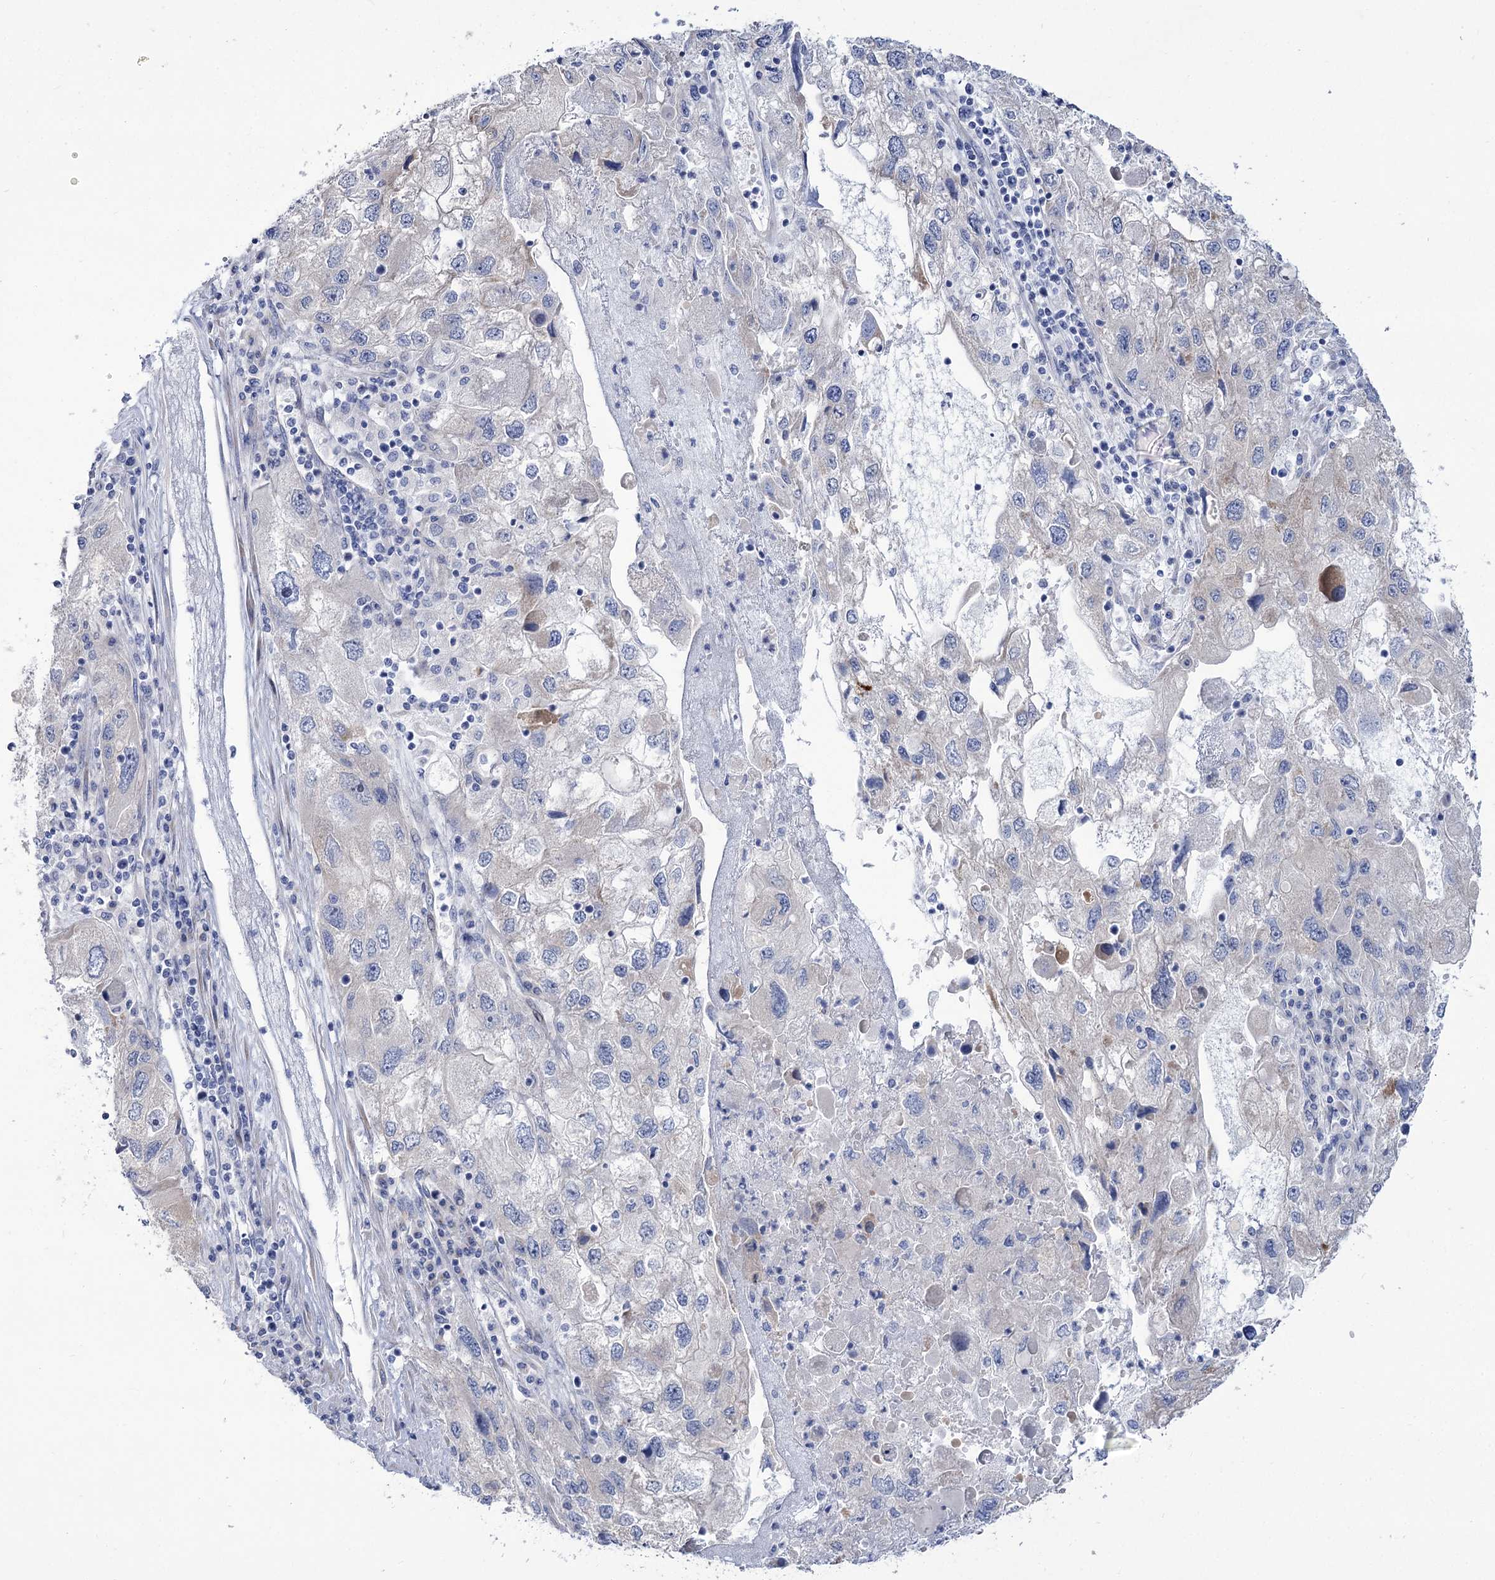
{"staining": {"intensity": "negative", "quantity": "none", "location": "none"}, "tissue": "endometrial cancer", "cell_type": "Tumor cells", "image_type": "cancer", "snomed": [{"axis": "morphology", "description": "Adenocarcinoma, NOS"}, {"axis": "topography", "description": "Endometrium"}], "caption": "Immunohistochemistry (IHC) image of neoplastic tissue: human adenocarcinoma (endometrial) stained with DAB exhibits no significant protein positivity in tumor cells. (DAB (3,3'-diaminobenzidine) immunohistochemistry (IHC) visualized using brightfield microscopy, high magnification).", "gene": "SUOX", "patient": {"sex": "female", "age": 49}}